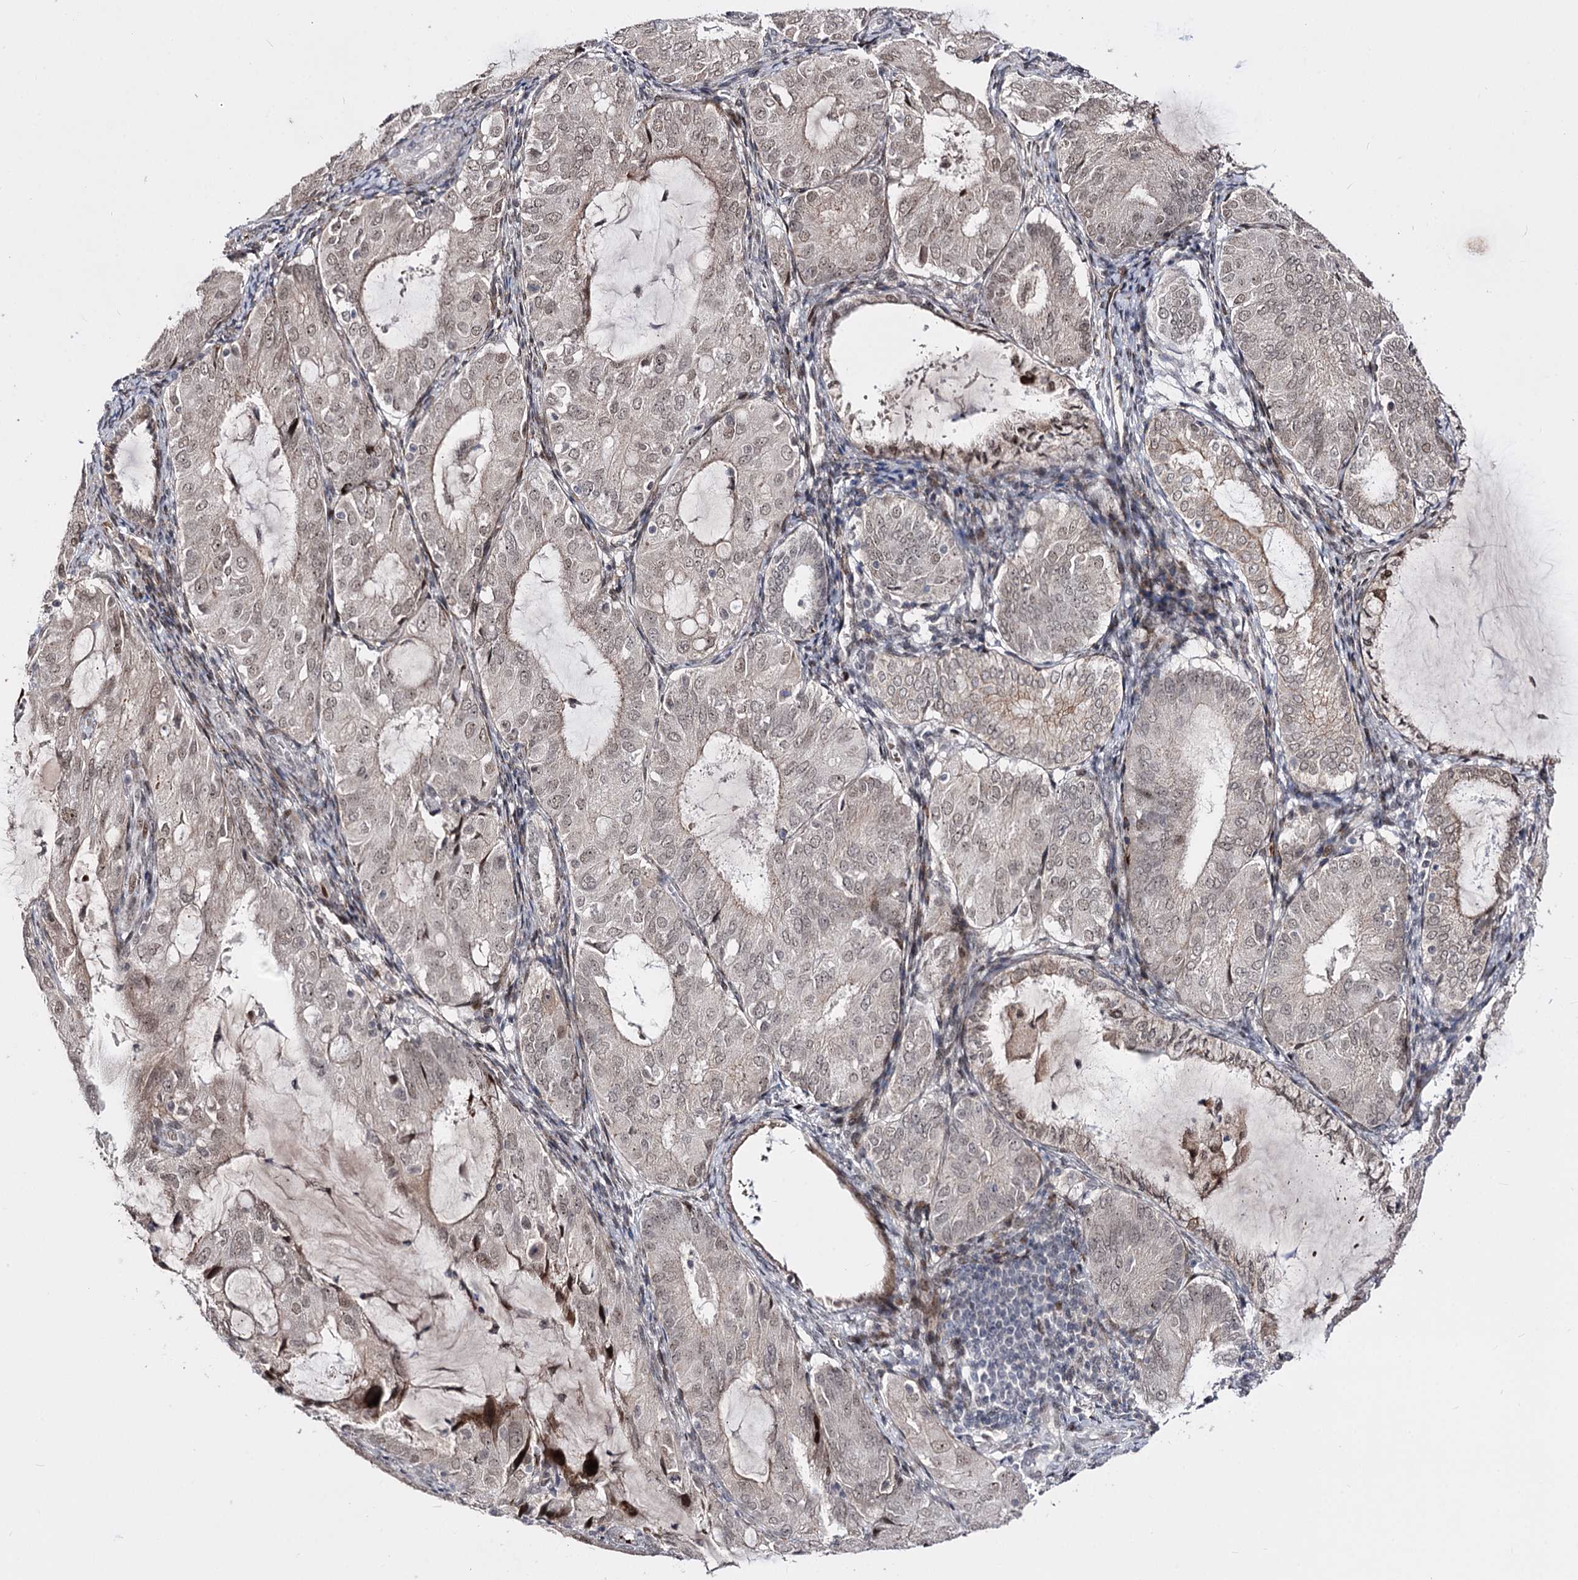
{"staining": {"intensity": "weak", "quantity": ">75%", "location": "nuclear"}, "tissue": "endometrial cancer", "cell_type": "Tumor cells", "image_type": "cancer", "snomed": [{"axis": "morphology", "description": "Adenocarcinoma, NOS"}, {"axis": "topography", "description": "Endometrium"}], "caption": "Immunohistochemistry image of neoplastic tissue: endometrial cancer (adenocarcinoma) stained using immunohistochemistry exhibits low levels of weak protein expression localized specifically in the nuclear of tumor cells, appearing as a nuclear brown color.", "gene": "STOX1", "patient": {"sex": "female", "age": 81}}